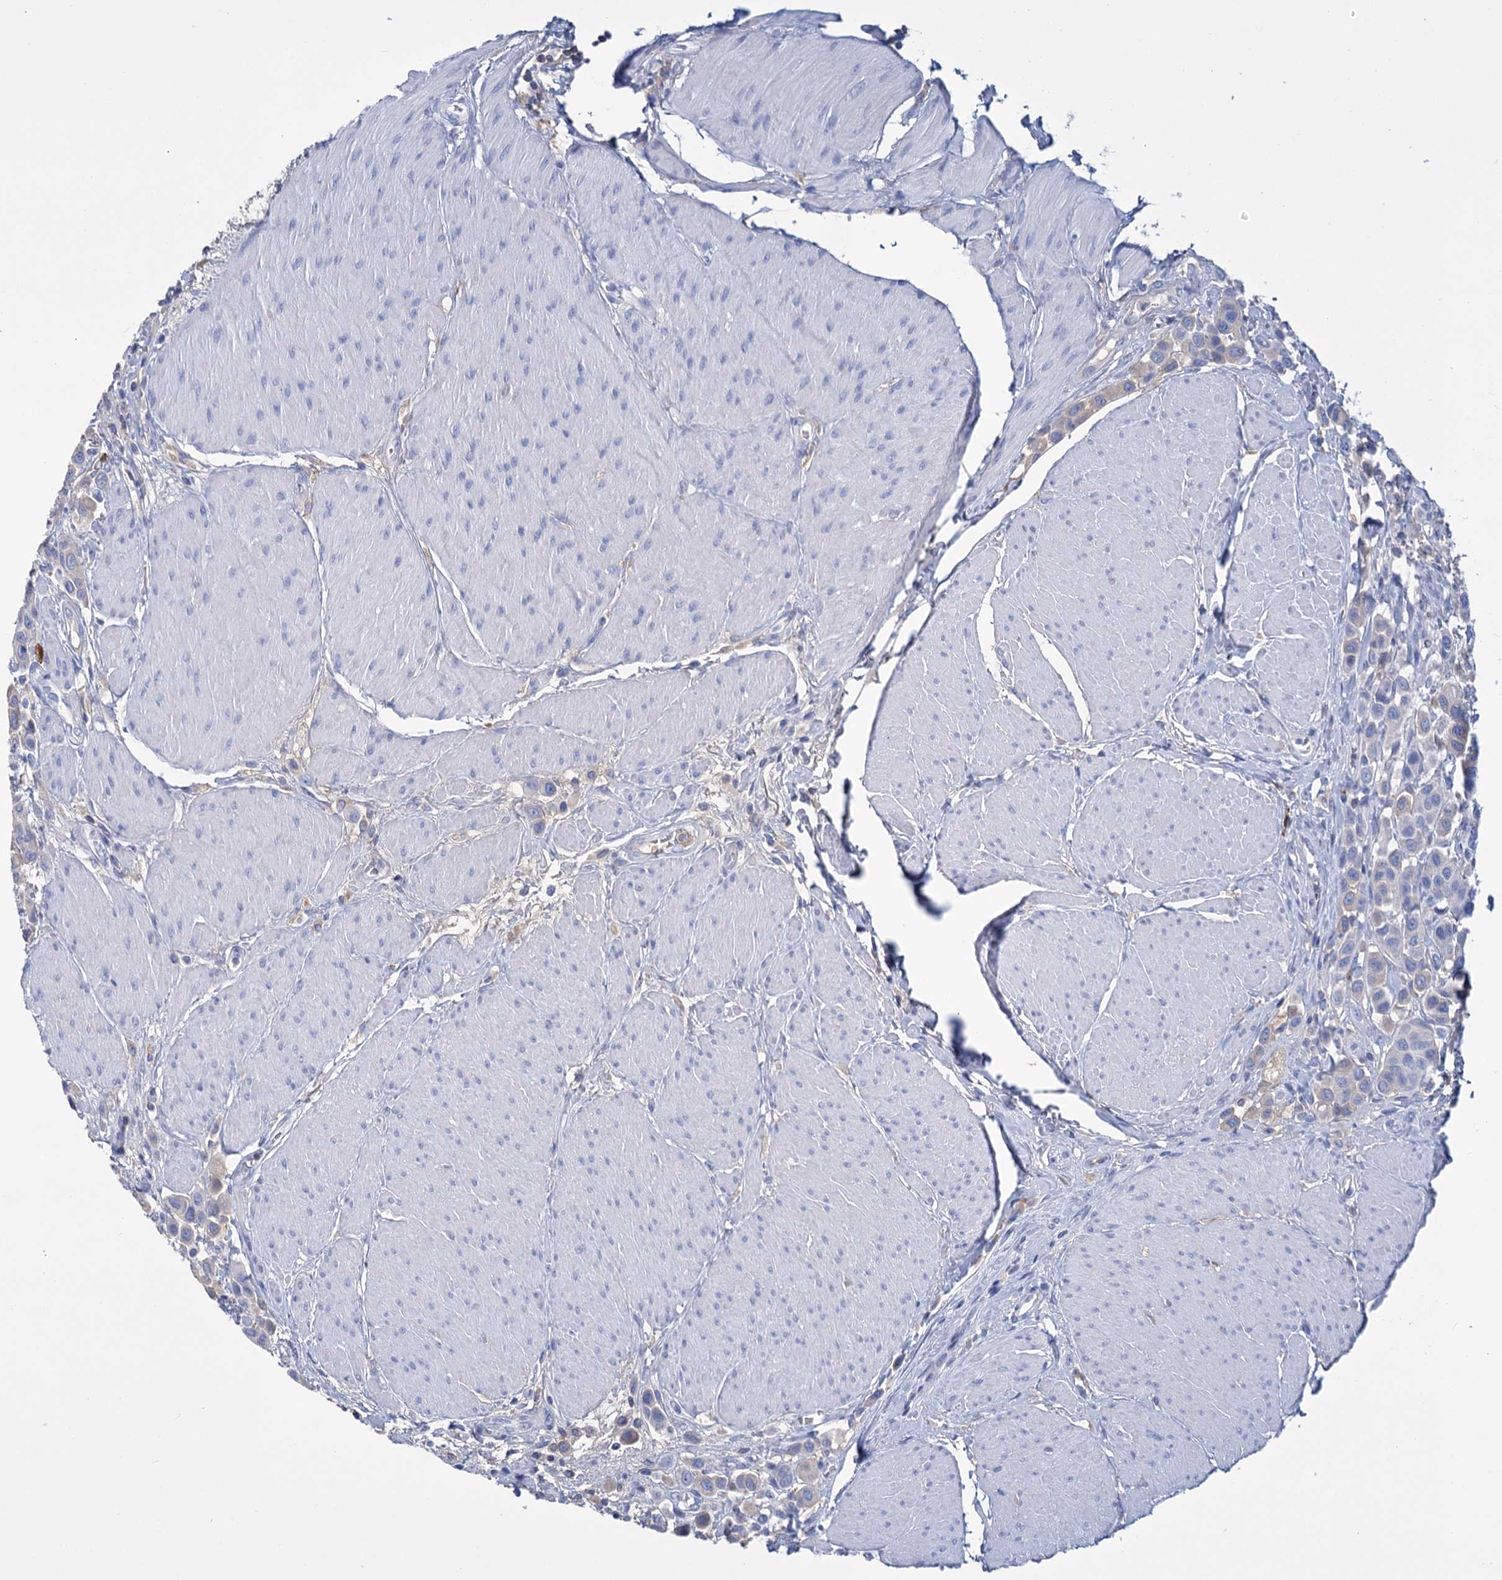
{"staining": {"intensity": "weak", "quantity": "<25%", "location": "cytoplasmic/membranous"}, "tissue": "urothelial cancer", "cell_type": "Tumor cells", "image_type": "cancer", "snomed": [{"axis": "morphology", "description": "Urothelial carcinoma, High grade"}, {"axis": "topography", "description": "Urinary bladder"}], "caption": "Tumor cells show no significant protein positivity in high-grade urothelial carcinoma. Brightfield microscopy of immunohistochemistry stained with DAB (brown) and hematoxylin (blue), captured at high magnification.", "gene": "FBXW12", "patient": {"sex": "male", "age": 50}}